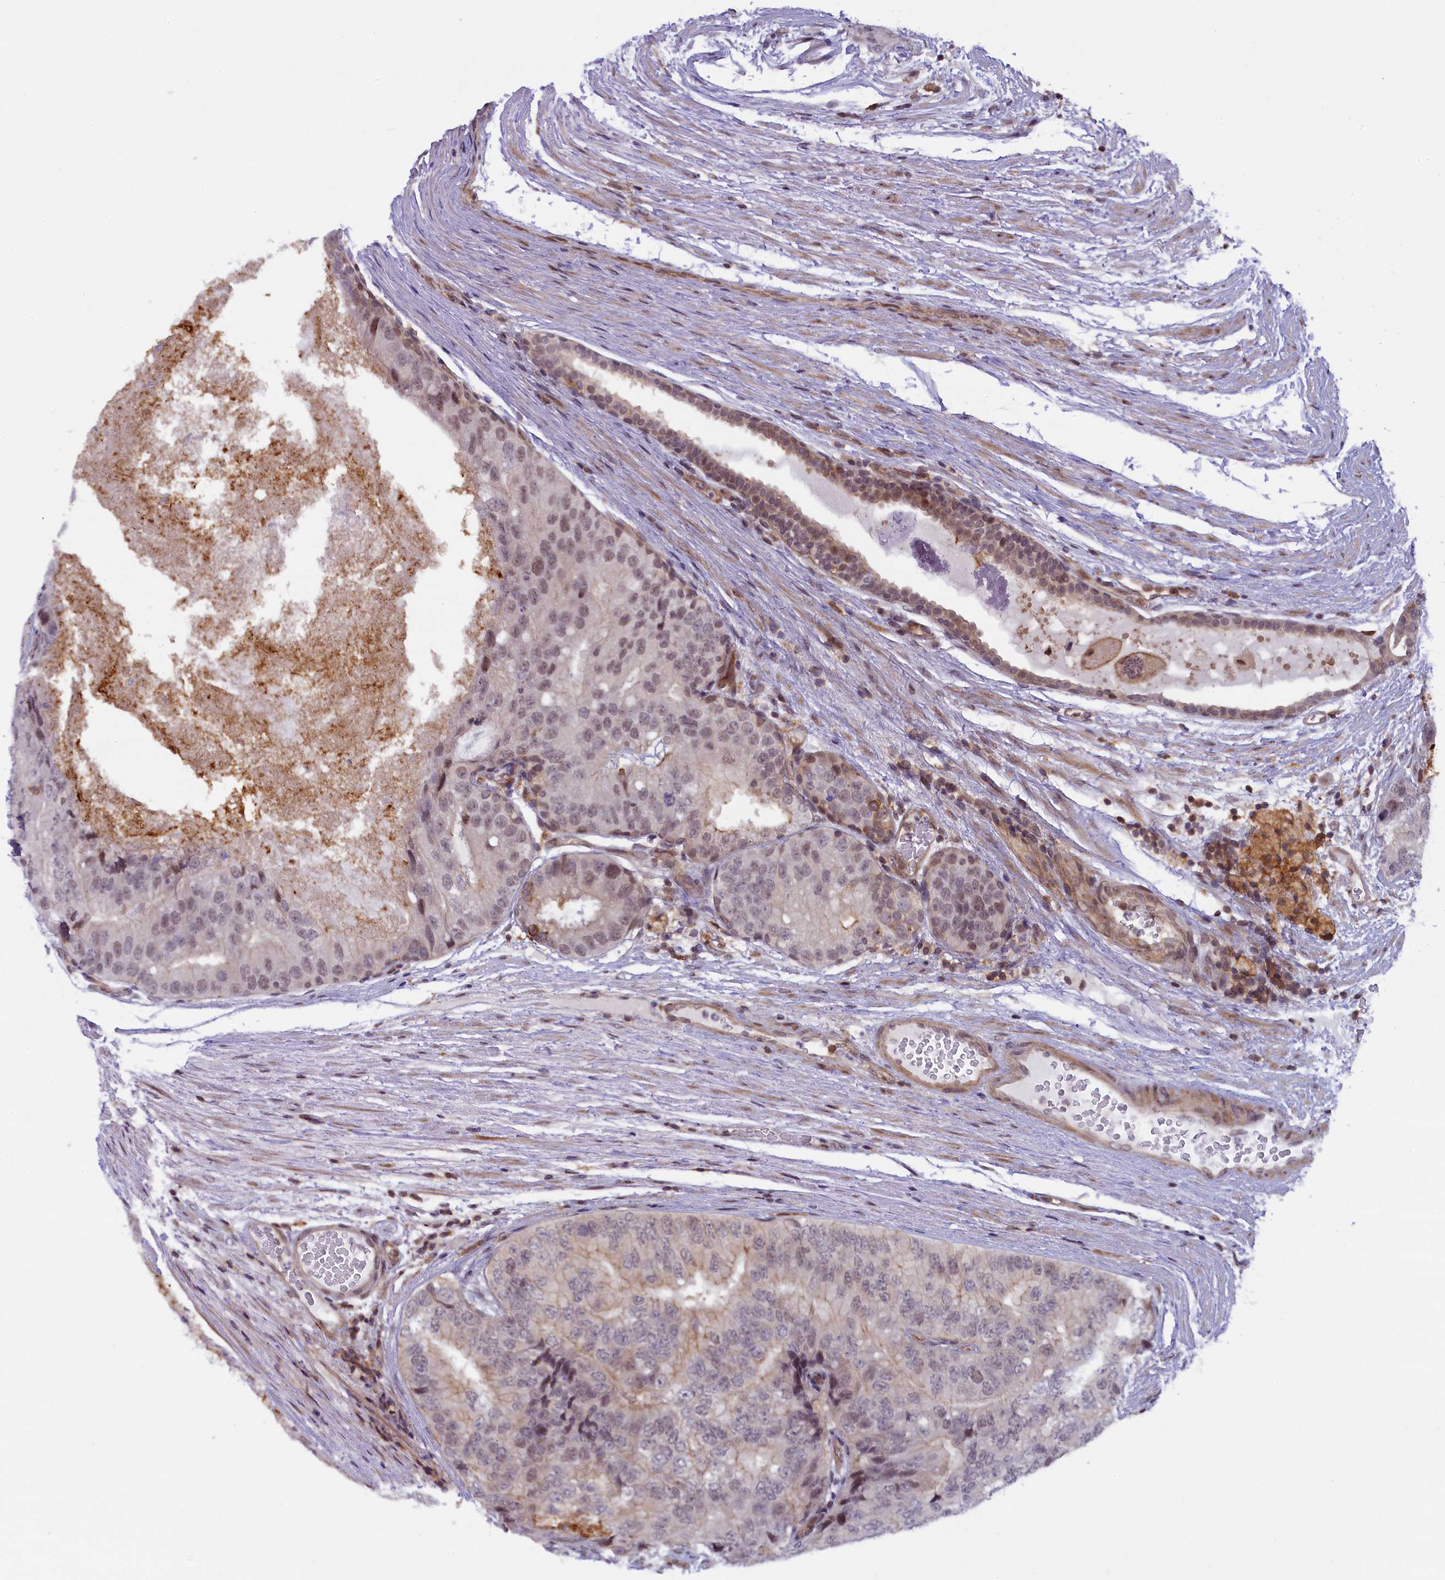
{"staining": {"intensity": "weak", "quantity": "25%-75%", "location": "nuclear"}, "tissue": "prostate cancer", "cell_type": "Tumor cells", "image_type": "cancer", "snomed": [{"axis": "morphology", "description": "Adenocarcinoma, High grade"}, {"axis": "topography", "description": "Prostate"}], "caption": "Immunohistochemistry (IHC) image of prostate cancer stained for a protein (brown), which reveals low levels of weak nuclear staining in about 25%-75% of tumor cells.", "gene": "FCHO1", "patient": {"sex": "male", "age": 70}}